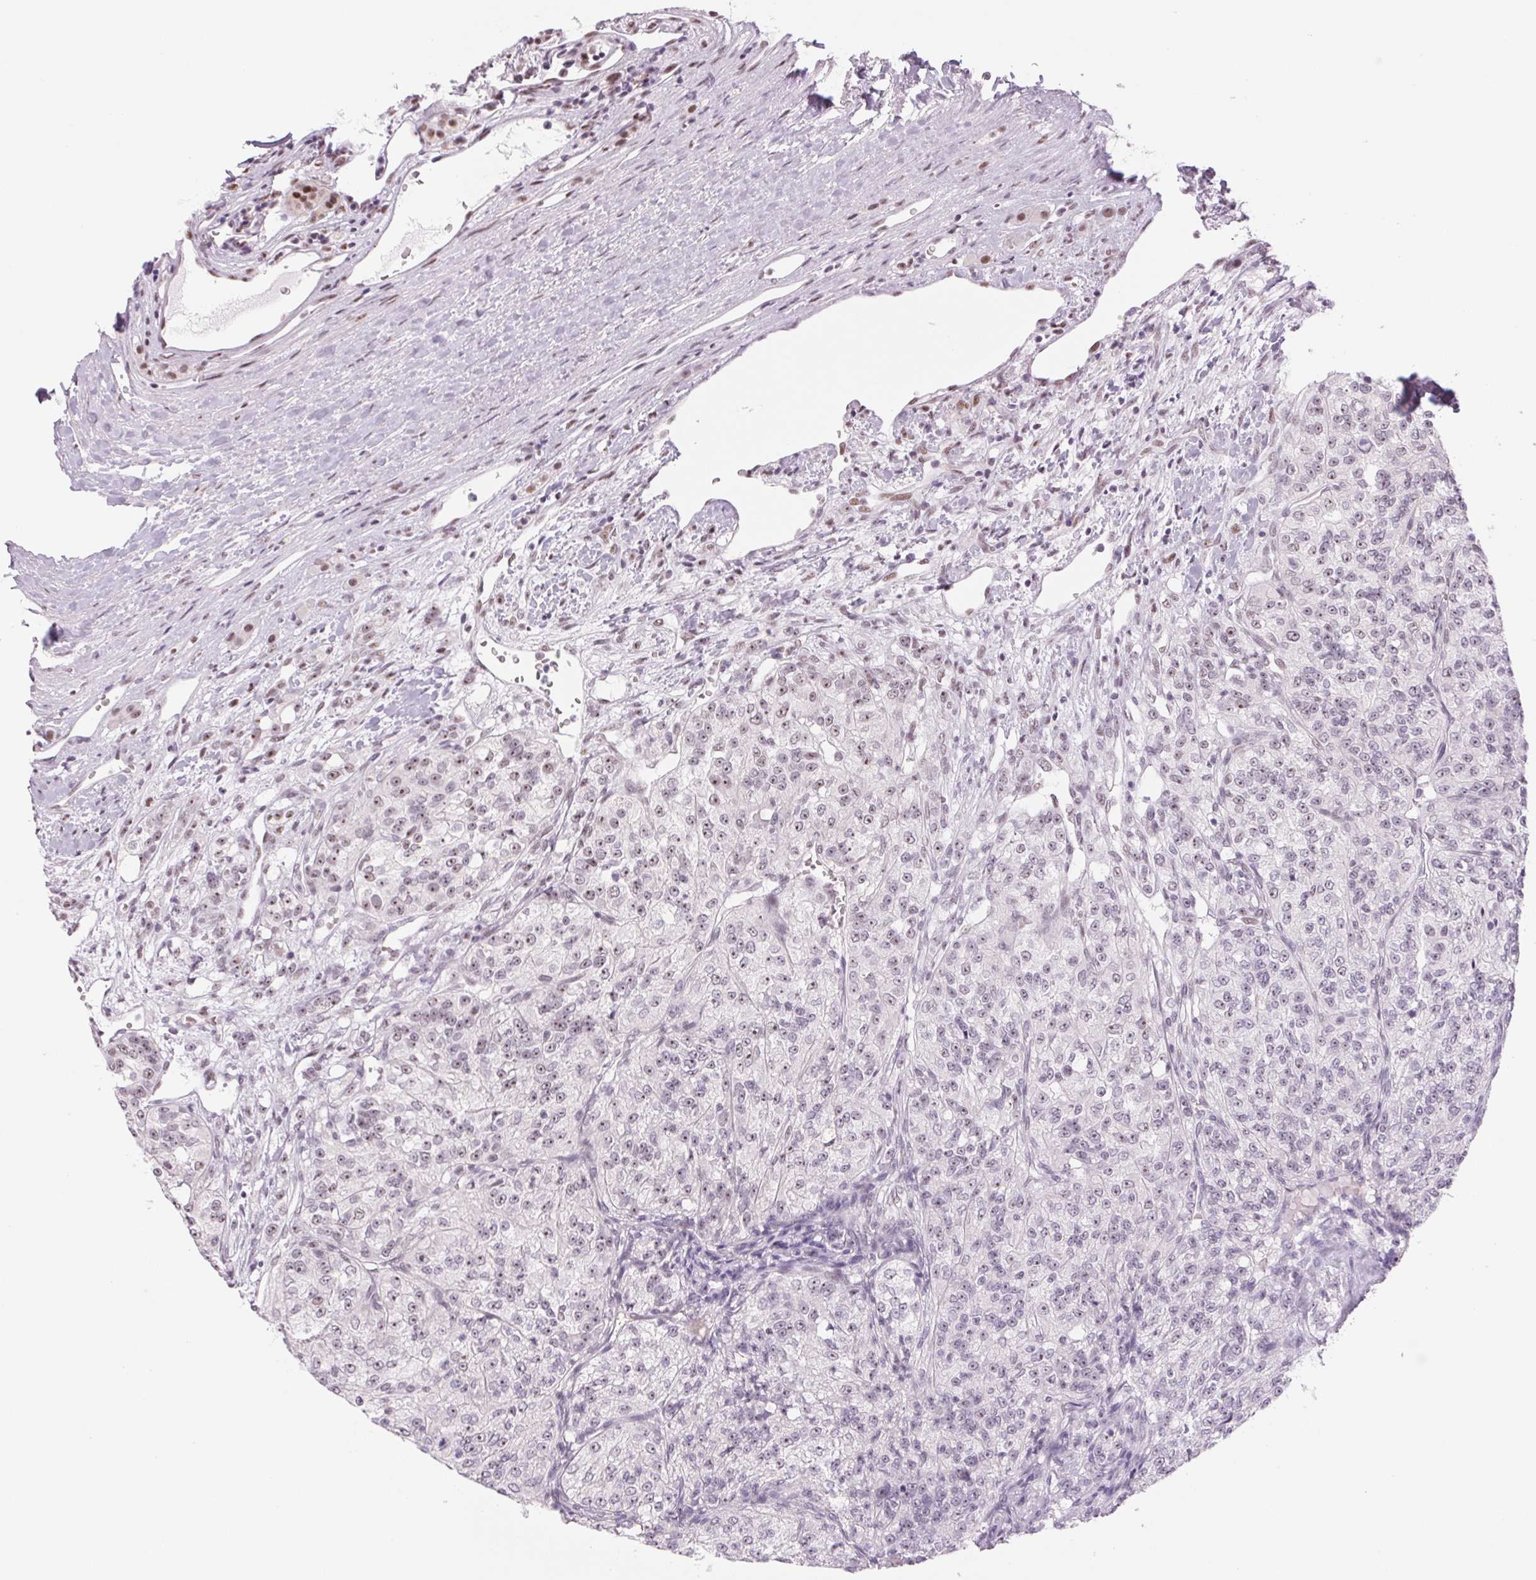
{"staining": {"intensity": "strong", "quantity": "<25%", "location": "nuclear"}, "tissue": "renal cancer", "cell_type": "Tumor cells", "image_type": "cancer", "snomed": [{"axis": "morphology", "description": "Adenocarcinoma, NOS"}, {"axis": "topography", "description": "Kidney"}], "caption": "Protein expression by immunohistochemistry (IHC) demonstrates strong nuclear positivity in approximately <25% of tumor cells in renal adenocarcinoma.", "gene": "ZC3H14", "patient": {"sex": "female", "age": 63}}